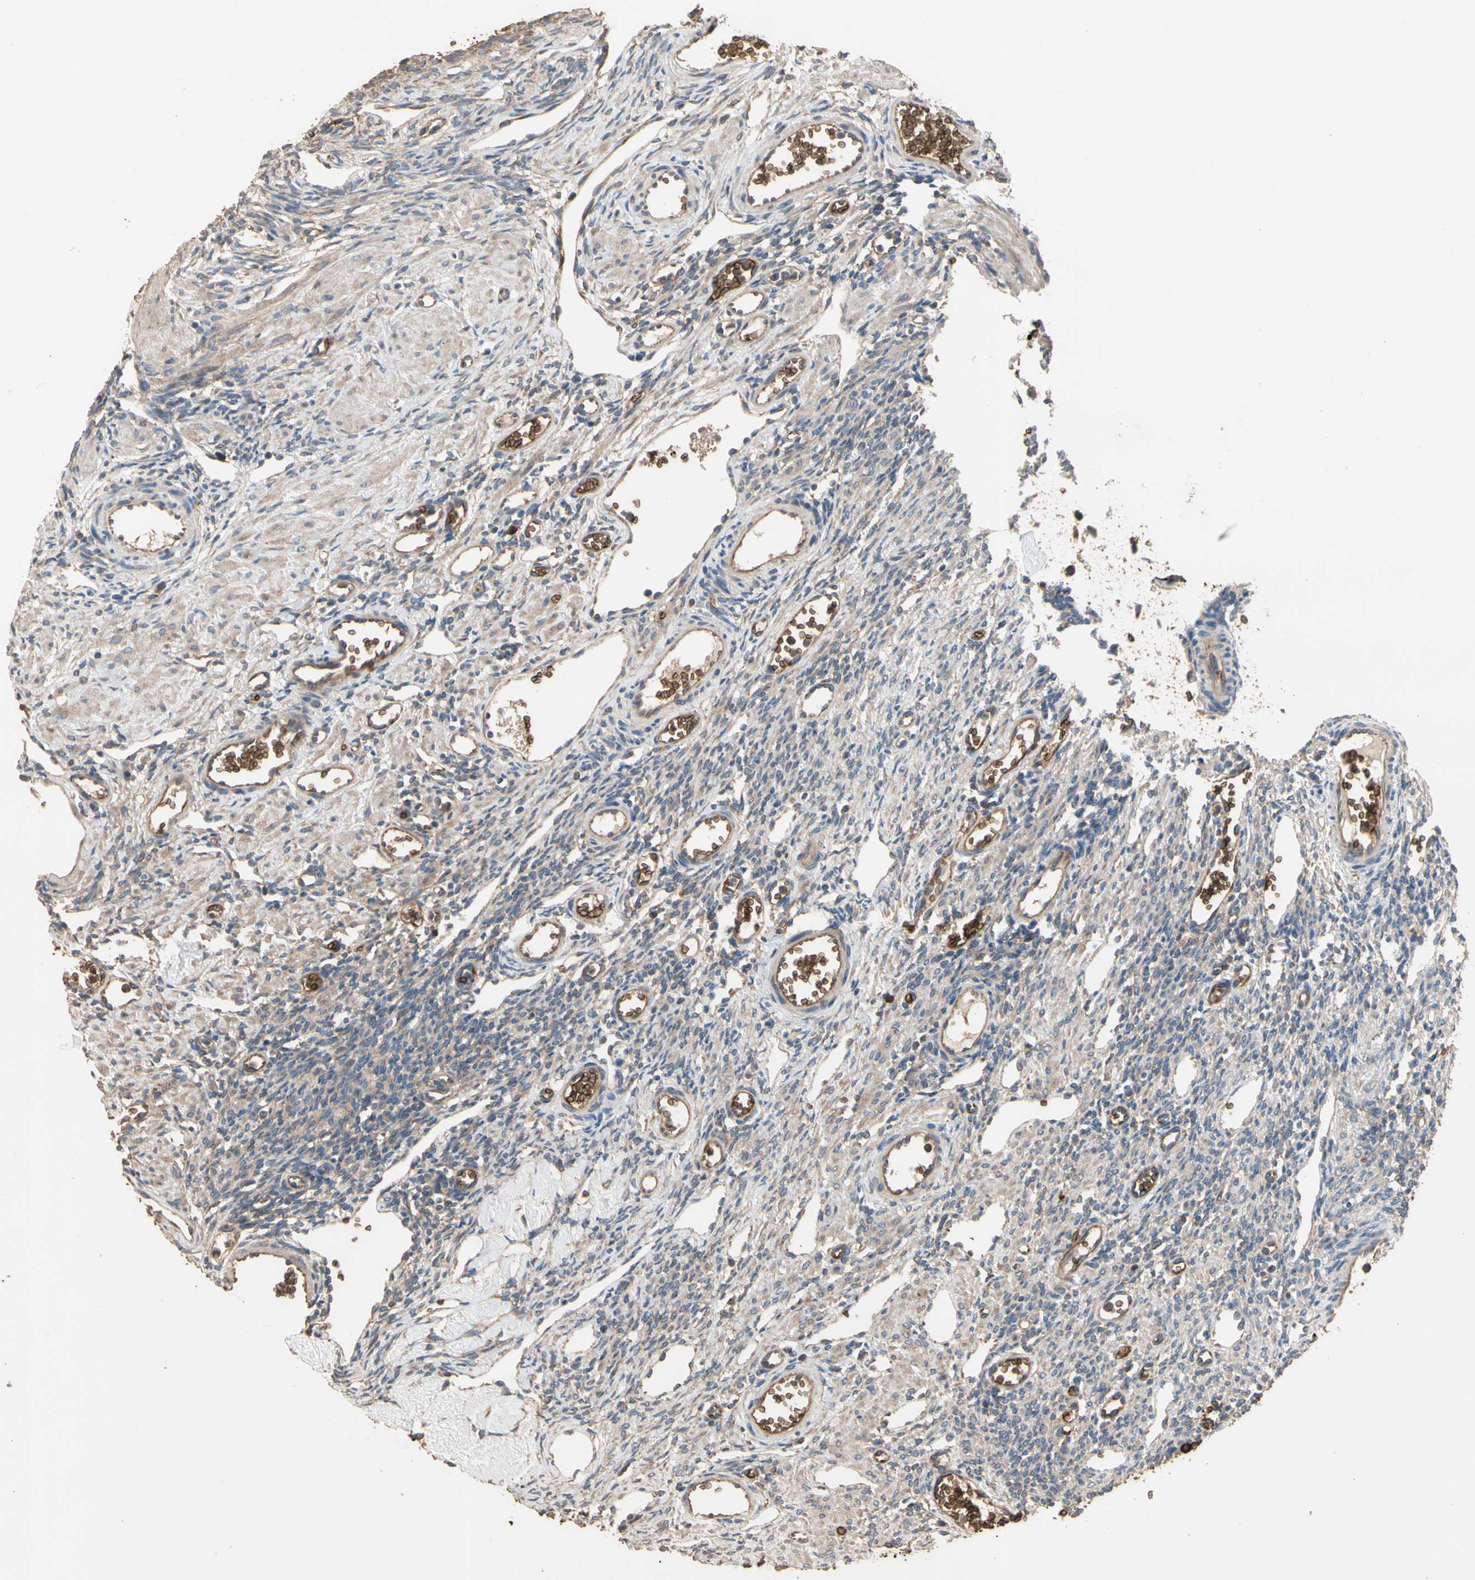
{"staining": {"intensity": "strong", "quantity": "25%-75%", "location": "cytoplasmic/membranous"}, "tissue": "ovary", "cell_type": "Follicle cells", "image_type": "normal", "snomed": [{"axis": "morphology", "description": "Normal tissue, NOS"}, {"axis": "topography", "description": "Ovary"}], "caption": "This photomicrograph demonstrates IHC staining of normal ovary, with high strong cytoplasmic/membranous staining in about 25%-75% of follicle cells.", "gene": "RIOK2", "patient": {"sex": "female", "age": 33}}